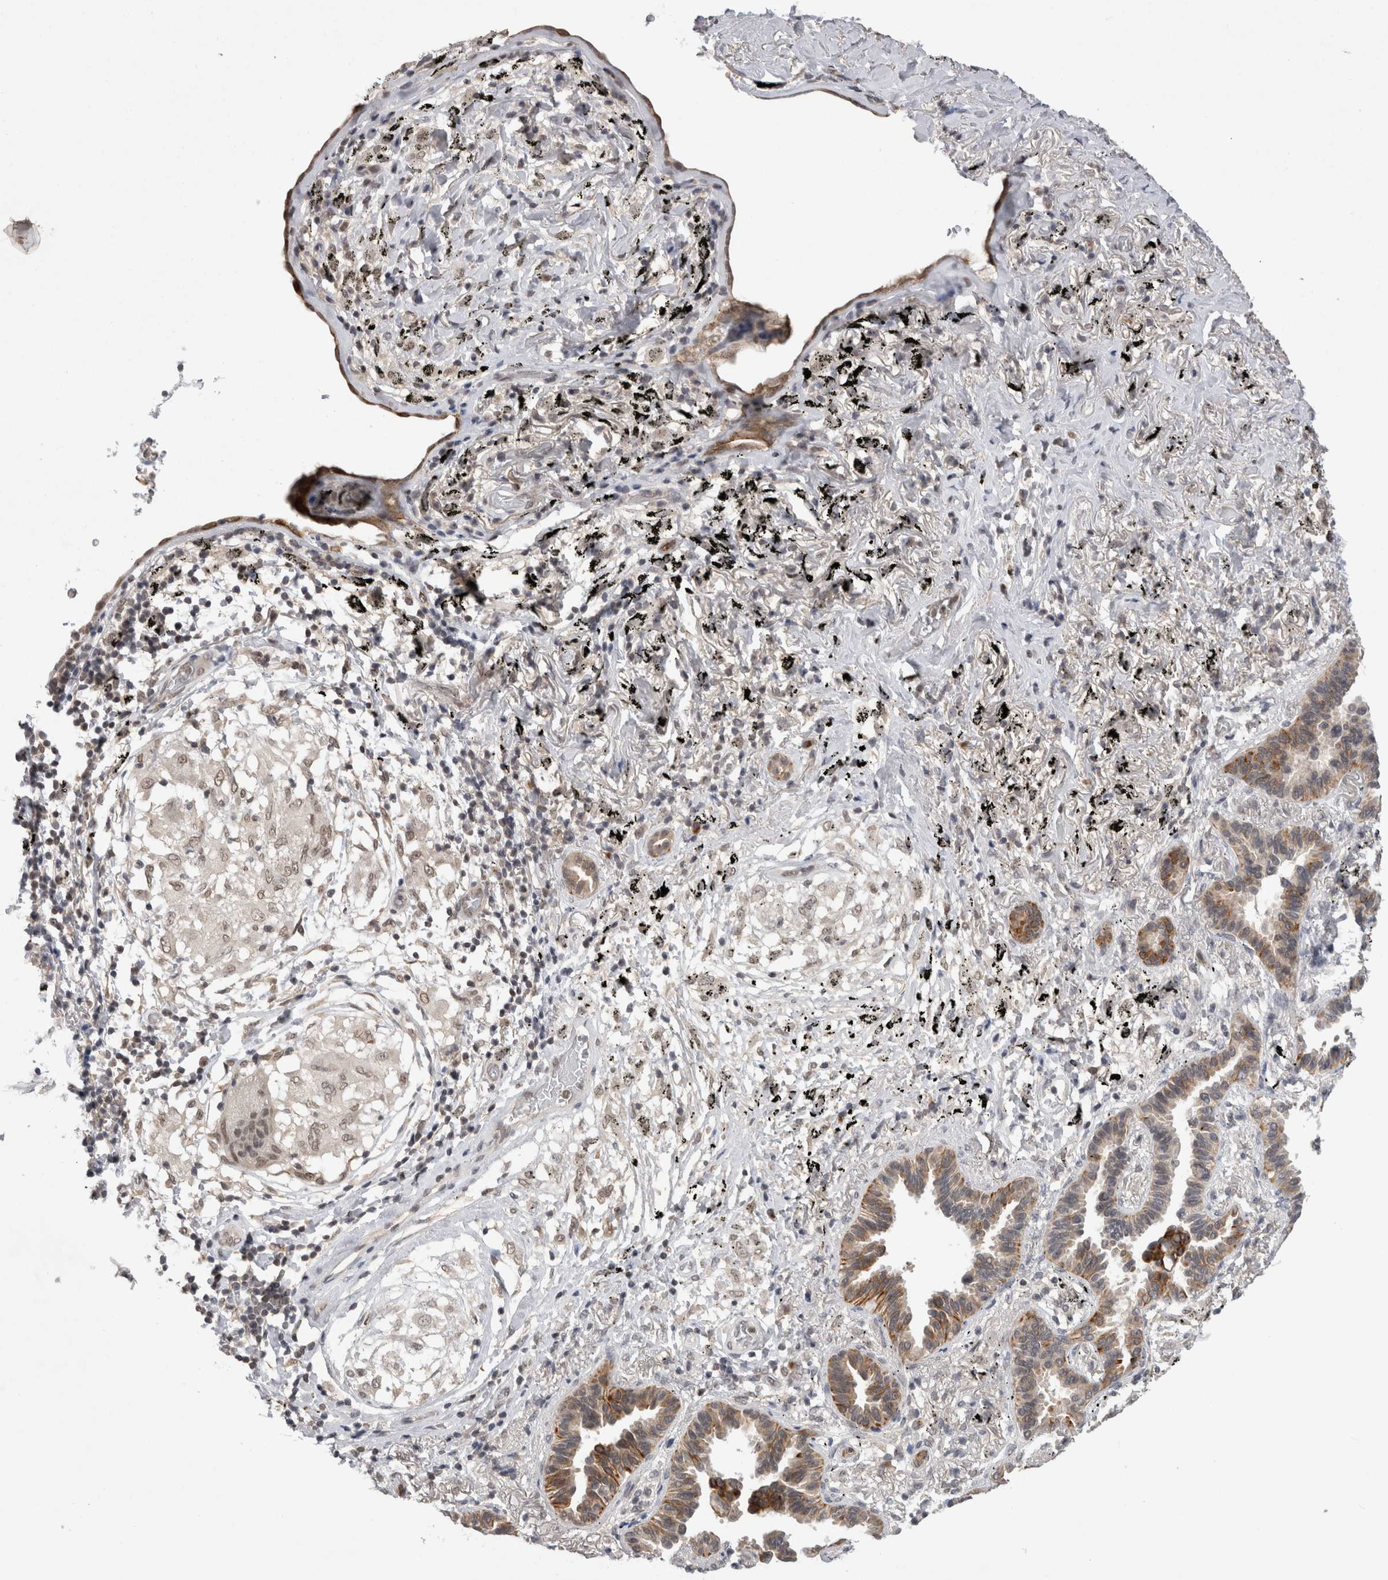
{"staining": {"intensity": "moderate", "quantity": "25%-75%", "location": "cytoplasmic/membranous"}, "tissue": "lung cancer", "cell_type": "Tumor cells", "image_type": "cancer", "snomed": [{"axis": "morphology", "description": "Adenocarcinoma, NOS"}, {"axis": "topography", "description": "Lung"}], "caption": "Immunohistochemical staining of human lung cancer reveals moderate cytoplasmic/membranous protein expression in approximately 25%-75% of tumor cells.", "gene": "ZNF341", "patient": {"sex": "male", "age": 59}}